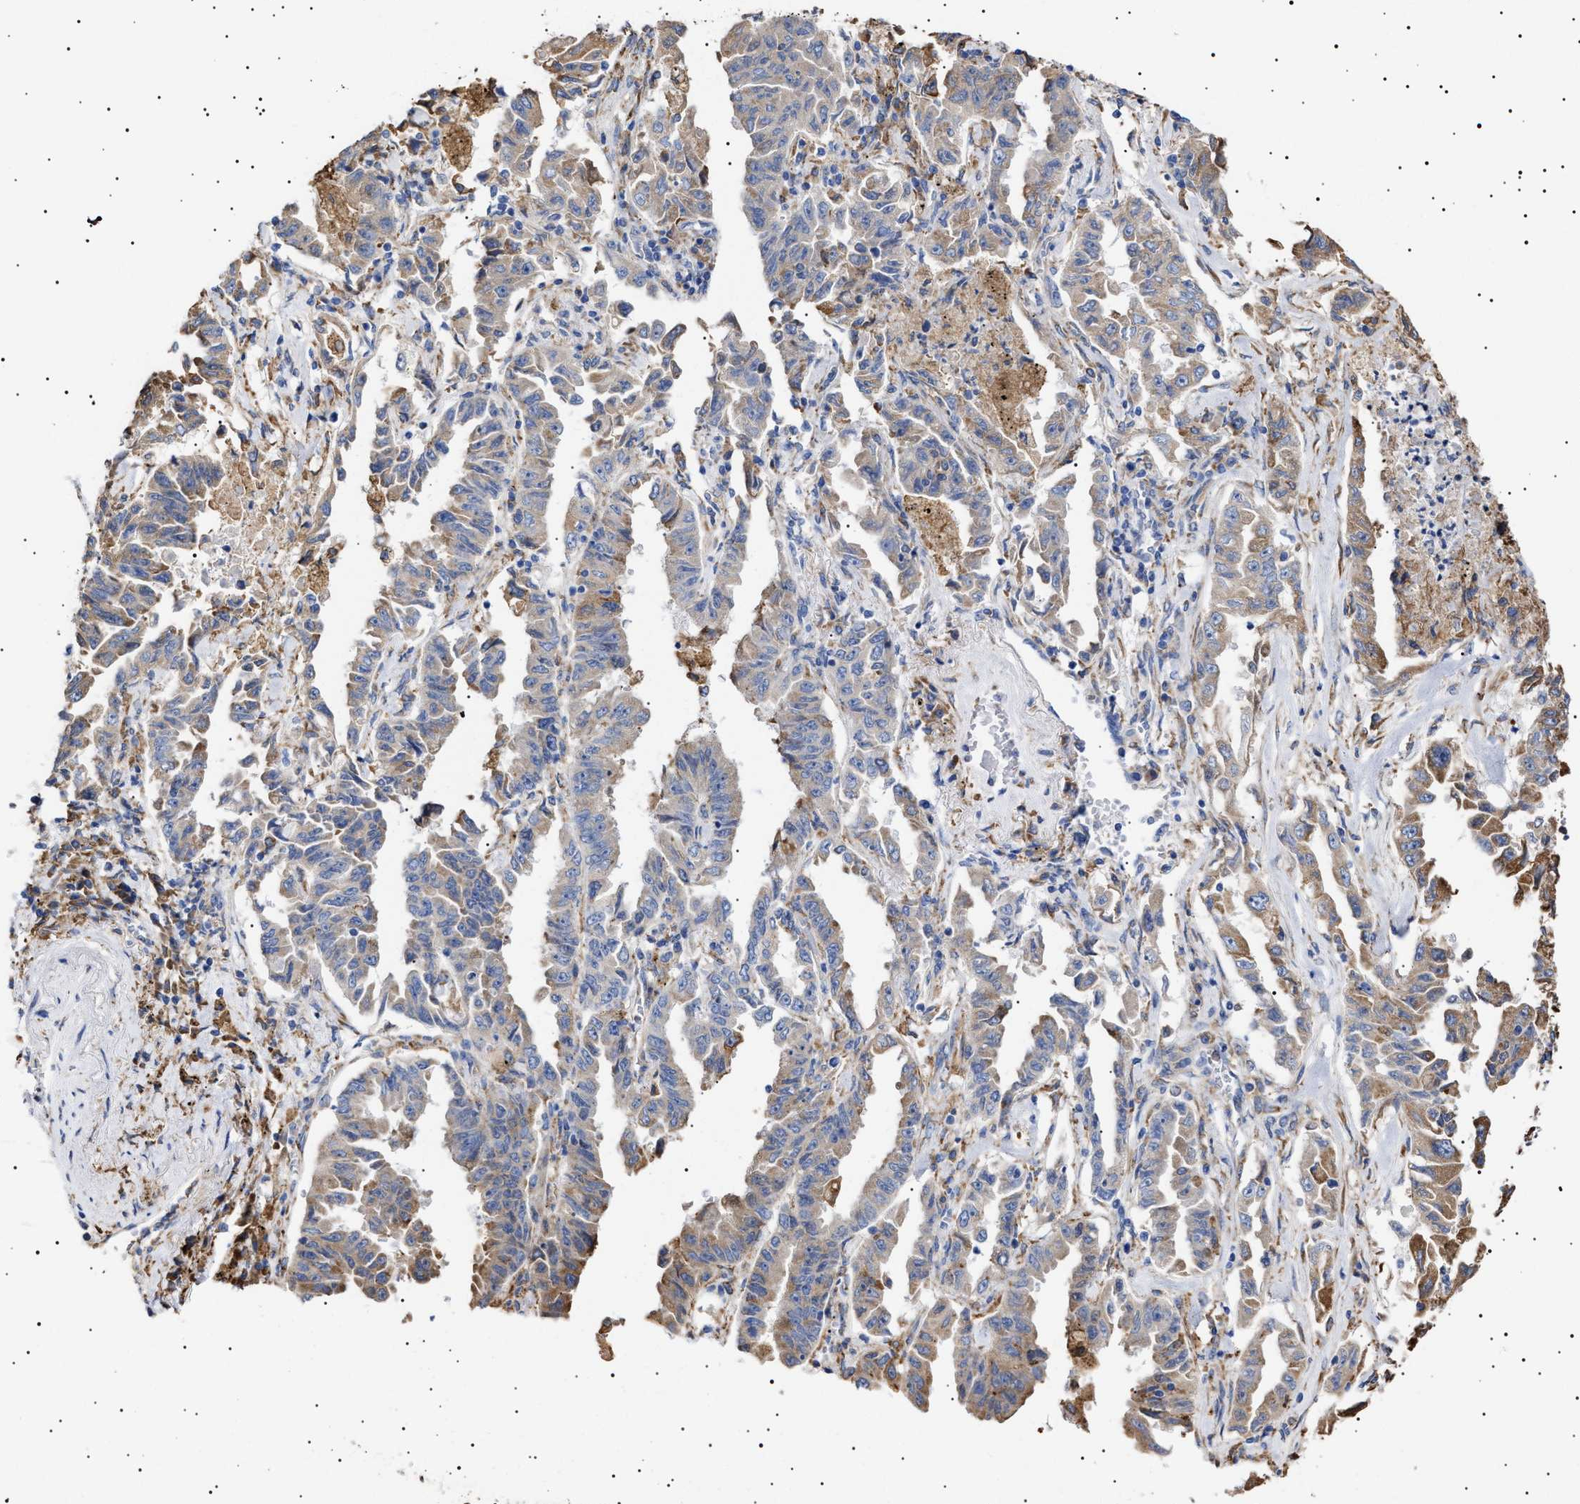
{"staining": {"intensity": "weak", "quantity": ">75%", "location": "cytoplasmic/membranous"}, "tissue": "lung cancer", "cell_type": "Tumor cells", "image_type": "cancer", "snomed": [{"axis": "morphology", "description": "Adenocarcinoma, NOS"}, {"axis": "topography", "description": "Lung"}], "caption": "Protein staining of lung cancer tissue exhibits weak cytoplasmic/membranous expression in about >75% of tumor cells. Nuclei are stained in blue.", "gene": "ERCC6L2", "patient": {"sex": "female", "age": 51}}